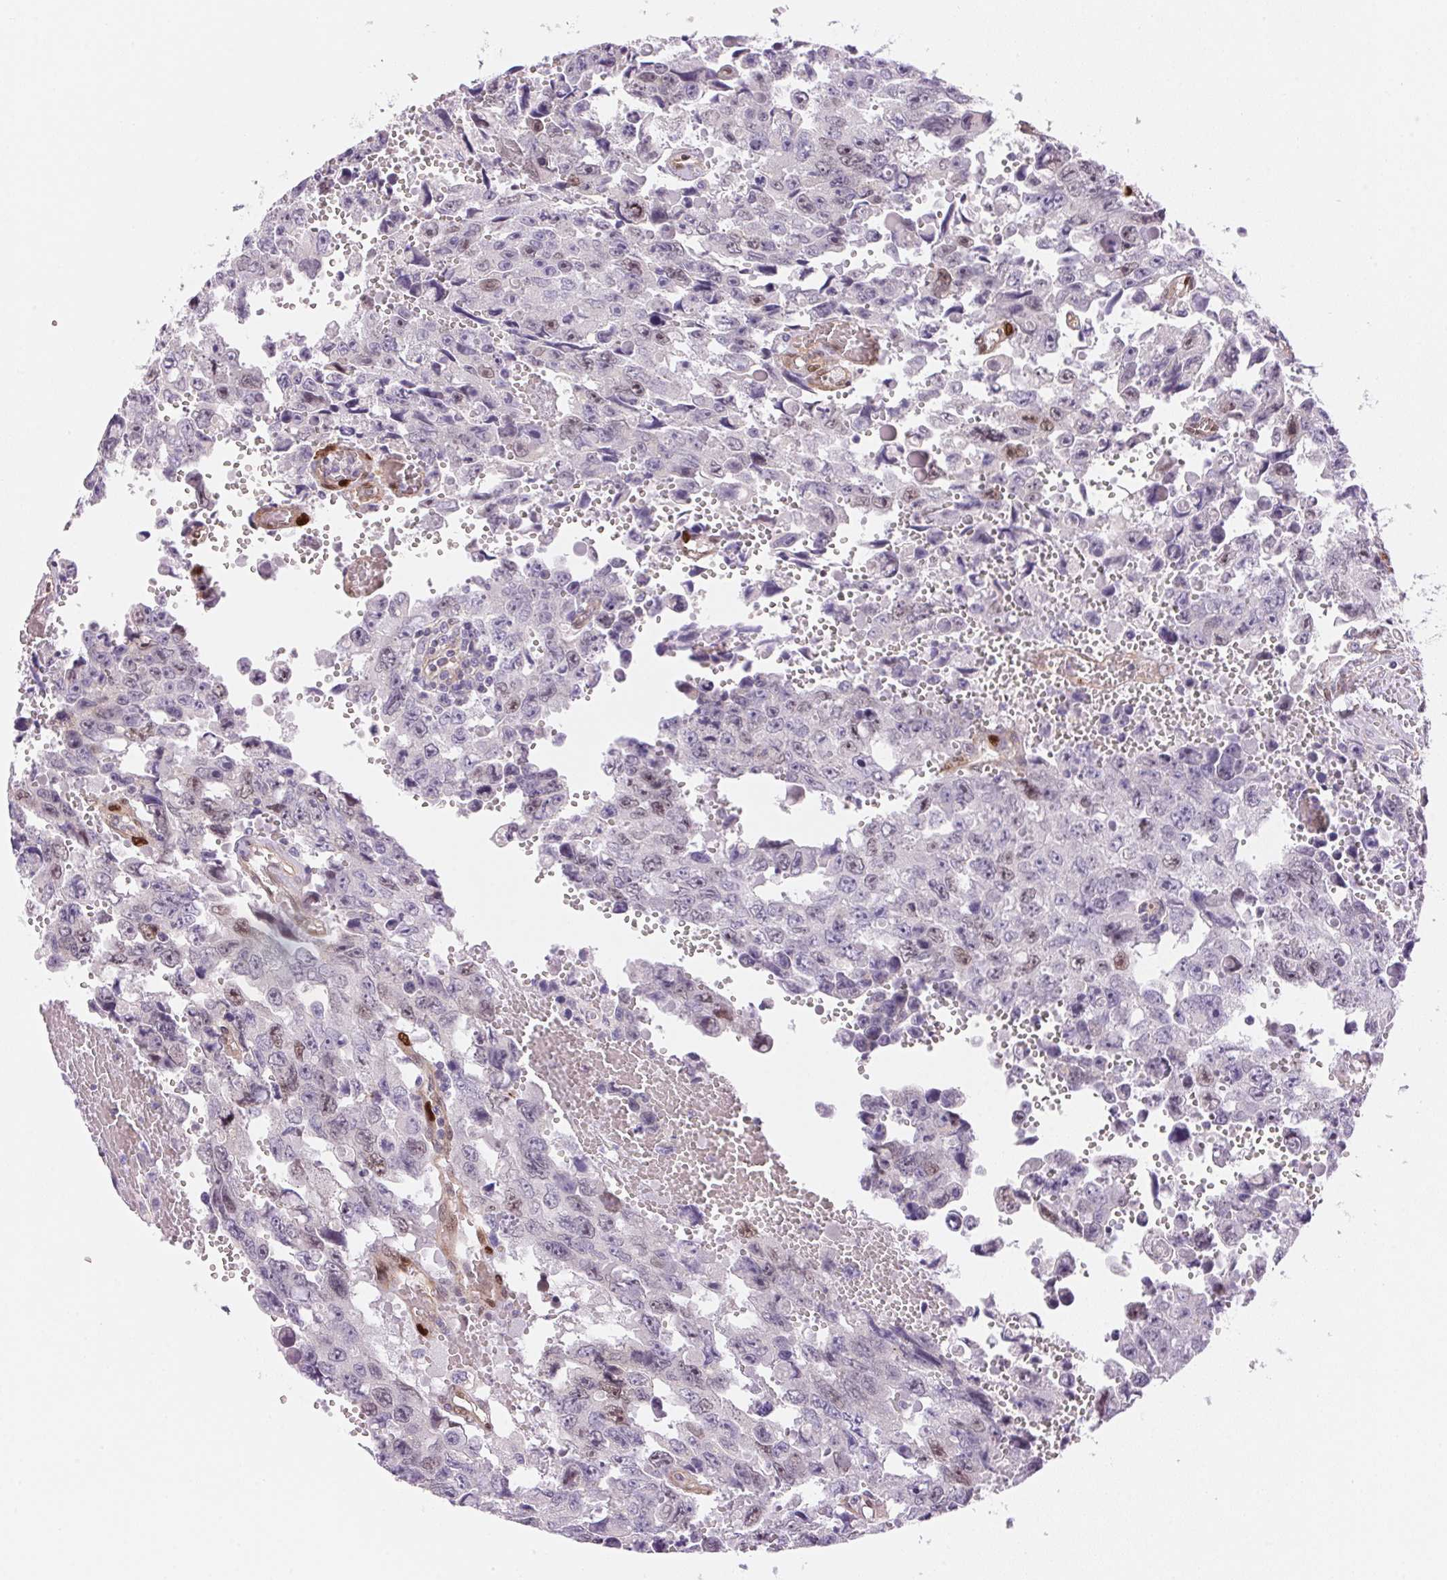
{"staining": {"intensity": "negative", "quantity": "none", "location": "none"}, "tissue": "testis cancer", "cell_type": "Tumor cells", "image_type": "cancer", "snomed": [{"axis": "morphology", "description": "Seminoma, NOS"}, {"axis": "topography", "description": "Testis"}], "caption": "The IHC histopathology image has no significant expression in tumor cells of testis cancer (seminoma) tissue.", "gene": "SMTN", "patient": {"sex": "male", "age": 26}}